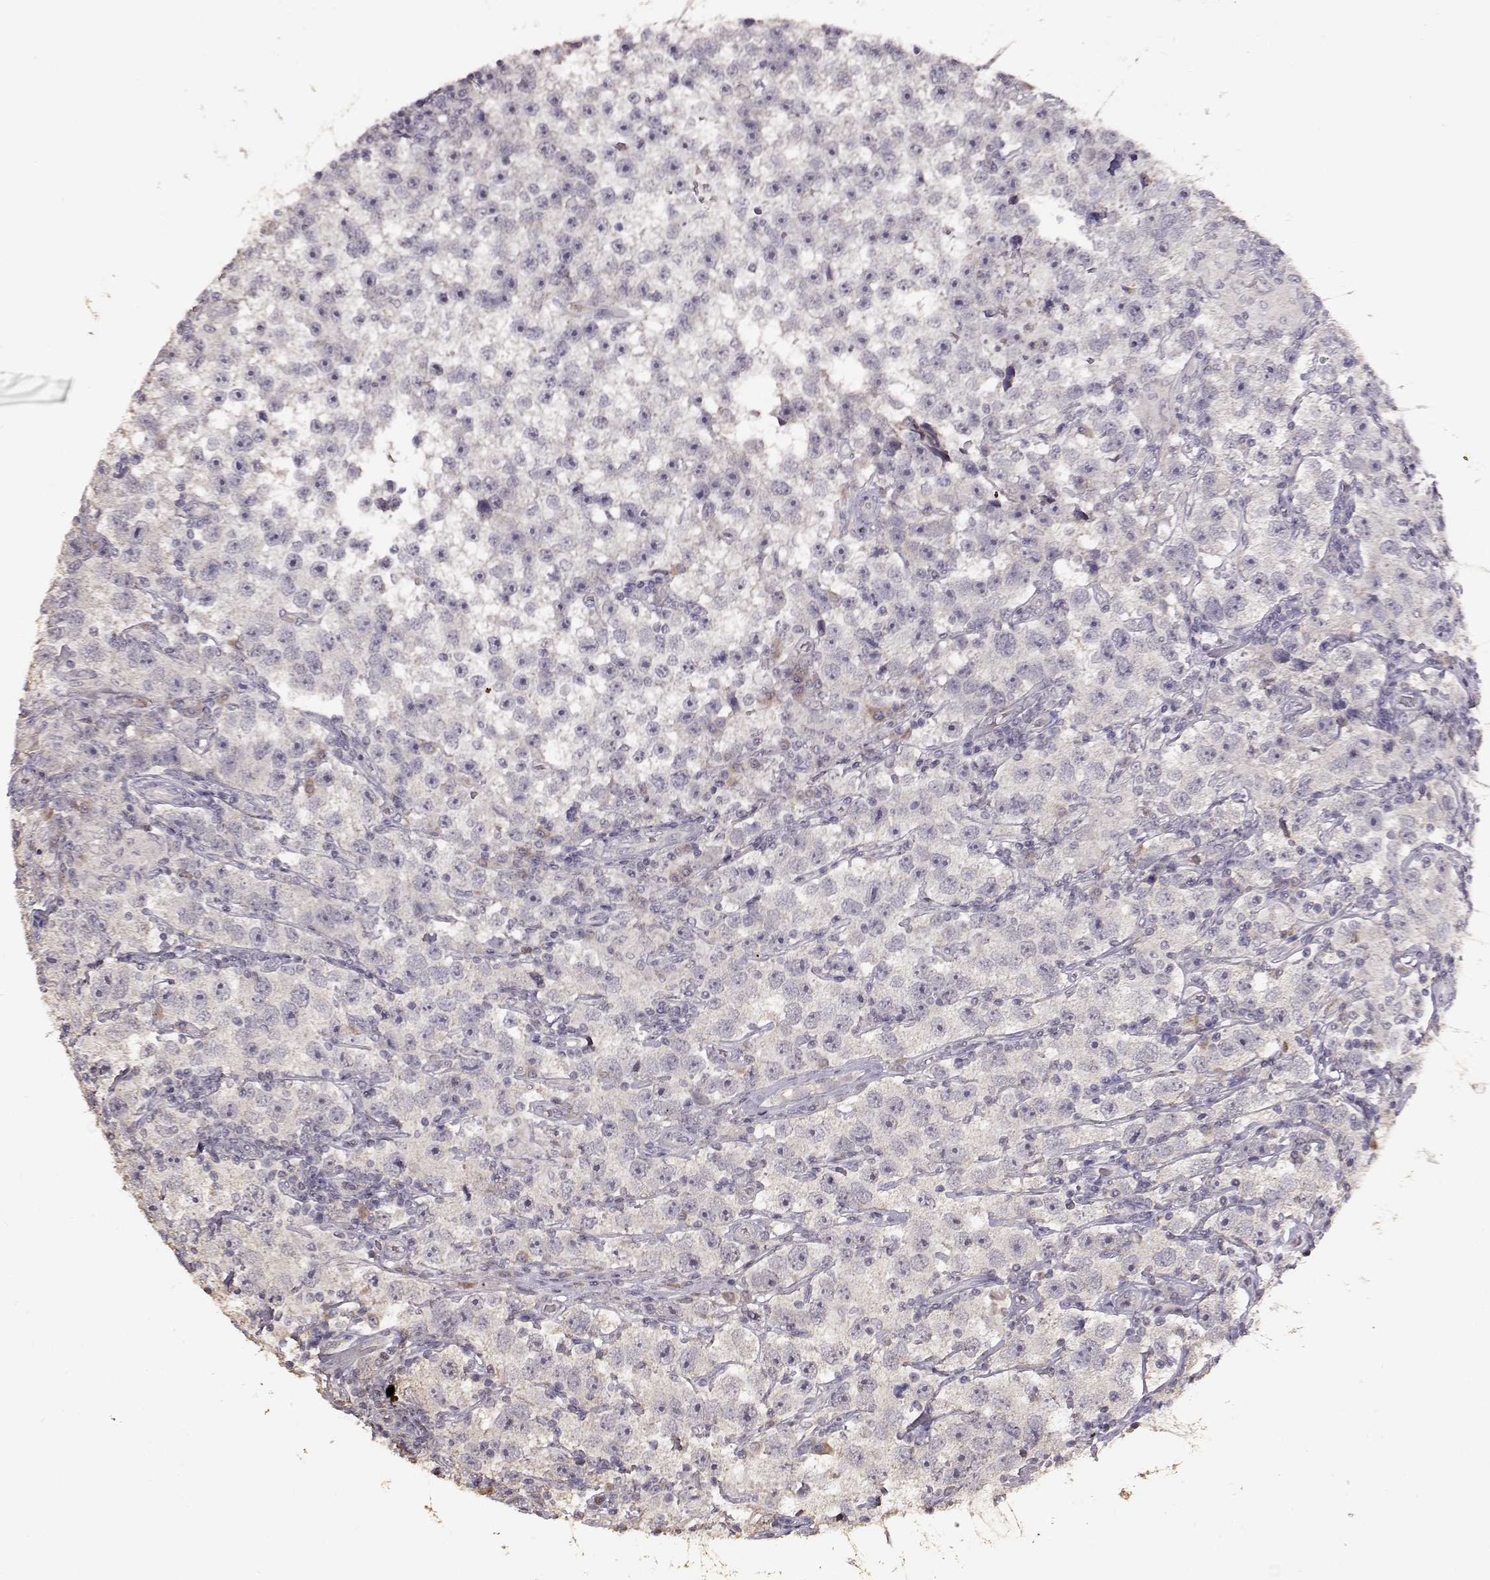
{"staining": {"intensity": "negative", "quantity": "none", "location": "none"}, "tissue": "testis cancer", "cell_type": "Tumor cells", "image_type": "cancer", "snomed": [{"axis": "morphology", "description": "Seminoma, NOS"}, {"axis": "topography", "description": "Testis"}], "caption": "Testis seminoma stained for a protein using immunohistochemistry demonstrates no staining tumor cells.", "gene": "PMCH", "patient": {"sex": "male", "age": 26}}